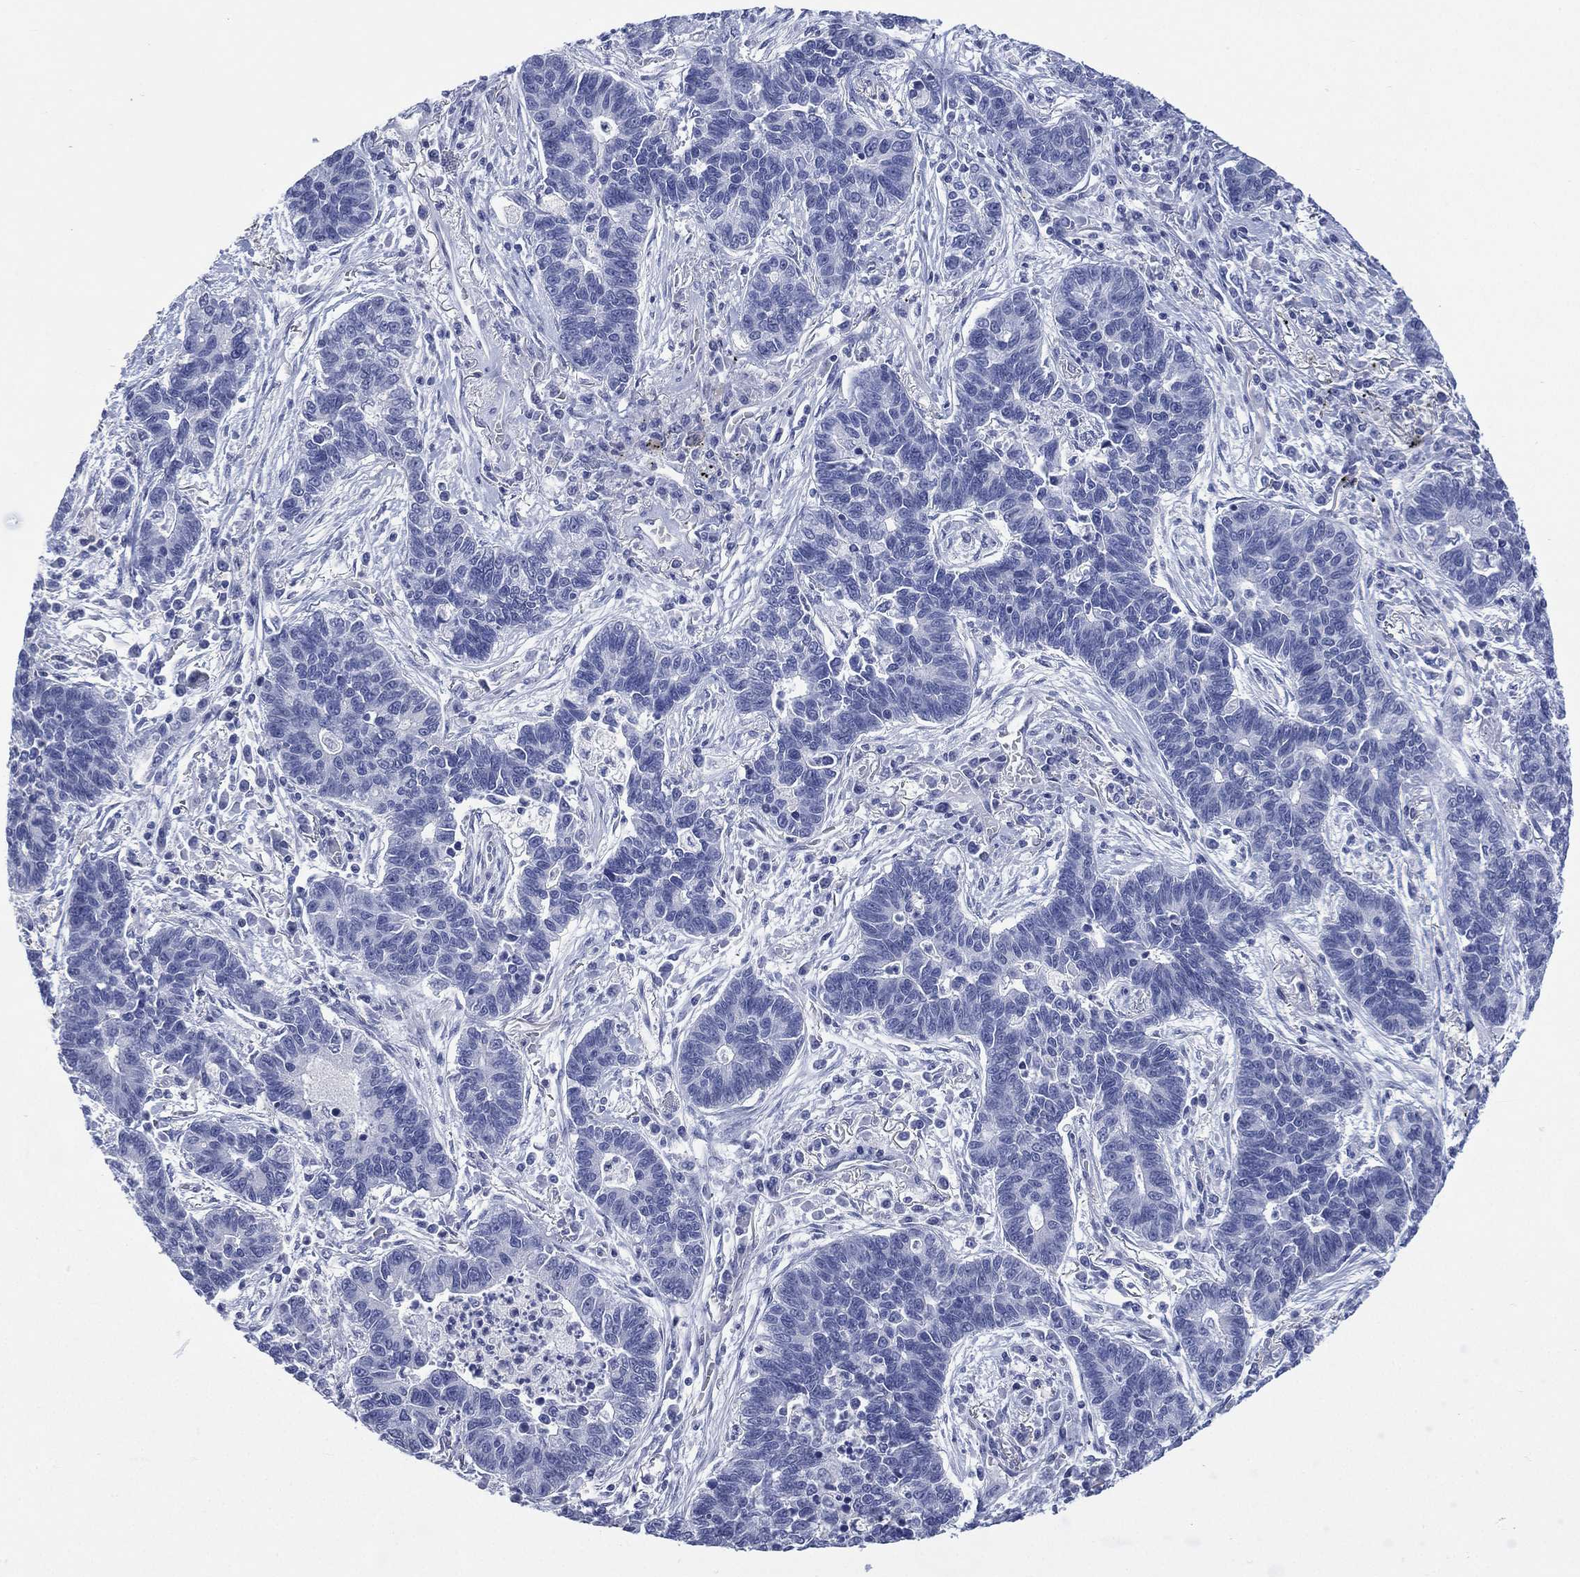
{"staining": {"intensity": "negative", "quantity": "none", "location": "none"}, "tissue": "lung cancer", "cell_type": "Tumor cells", "image_type": "cancer", "snomed": [{"axis": "morphology", "description": "Adenocarcinoma, NOS"}, {"axis": "topography", "description": "Lung"}], "caption": "The immunohistochemistry (IHC) micrograph has no significant positivity in tumor cells of lung adenocarcinoma tissue. (DAB immunohistochemistry visualized using brightfield microscopy, high magnification).", "gene": "TMEM247", "patient": {"sex": "female", "age": 57}}